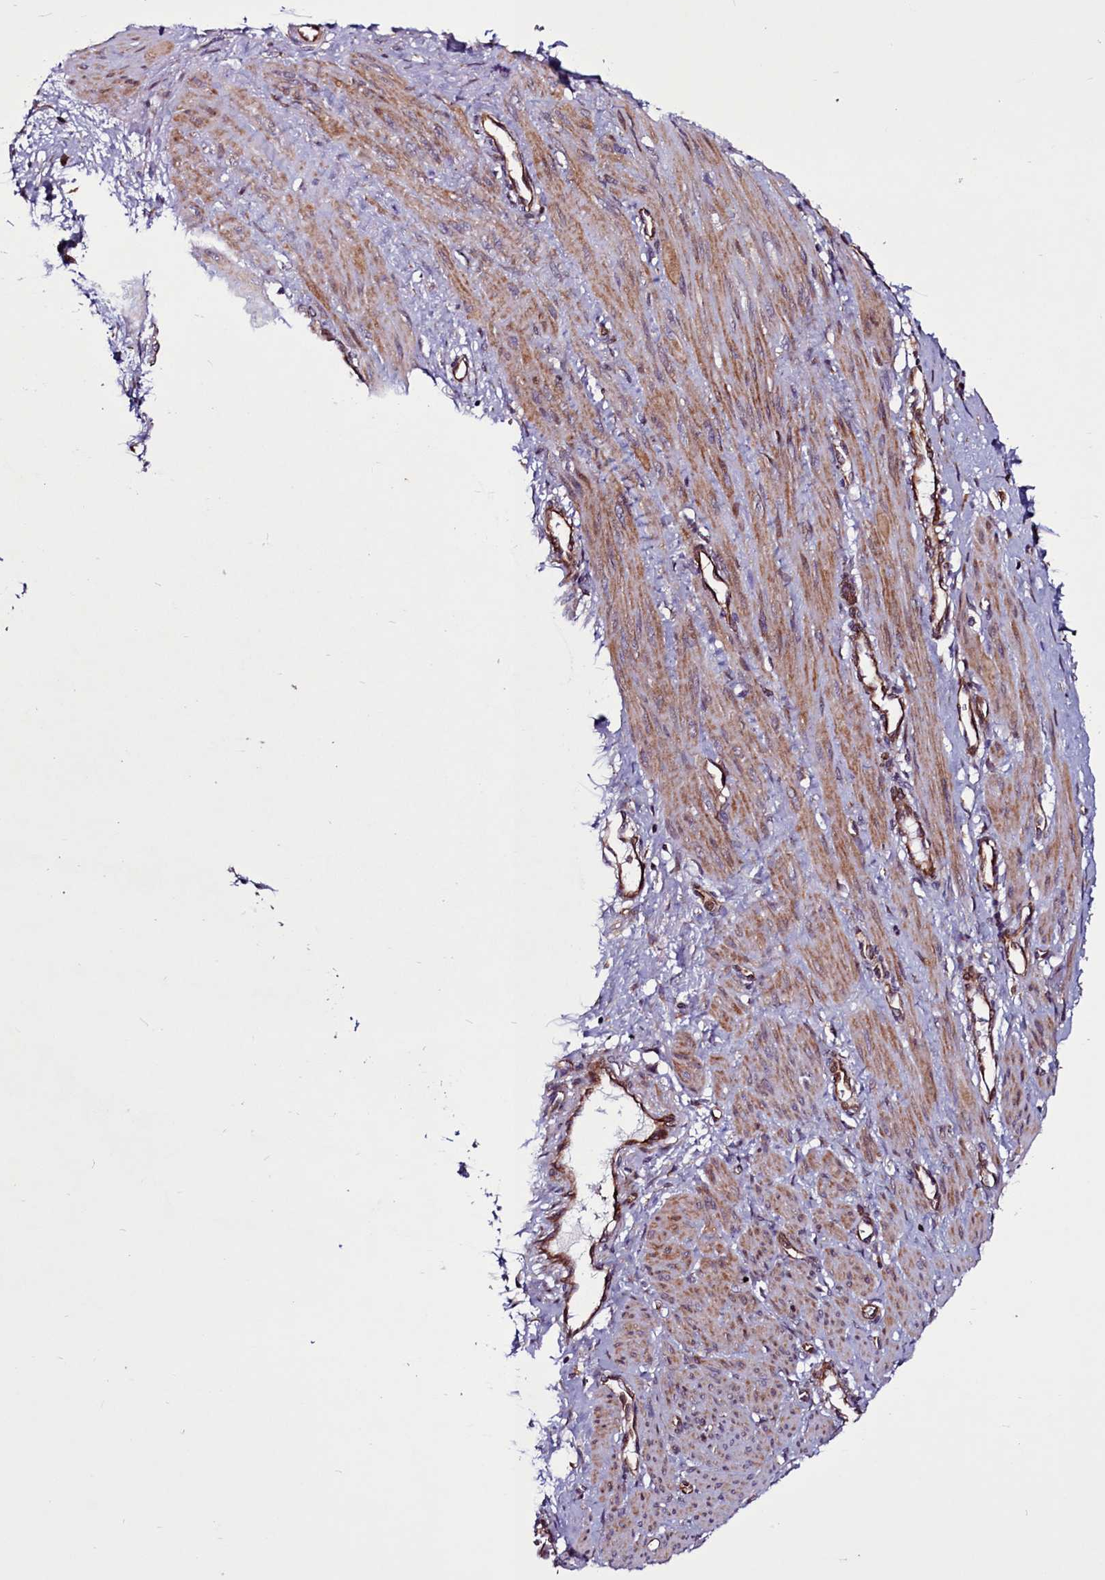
{"staining": {"intensity": "moderate", "quantity": ">75%", "location": "cytoplasmic/membranous"}, "tissue": "smooth muscle", "cell_type": "Smooth muscle cells", "image_type": "normal", "snomed": [{"axis": "morphology", "description": "Normal tissue, NOS"}, {"axis": "topography", "description": "Endometrium"}], "caption": "This is an image of immunohistochemistry staining of normal smooth muscle, which shows moderate expression in the cytoplasmic/membranous of smooth muscle cells.", "gene": "MCRIP1", "patient": {"sex": "female", "age": 33}}